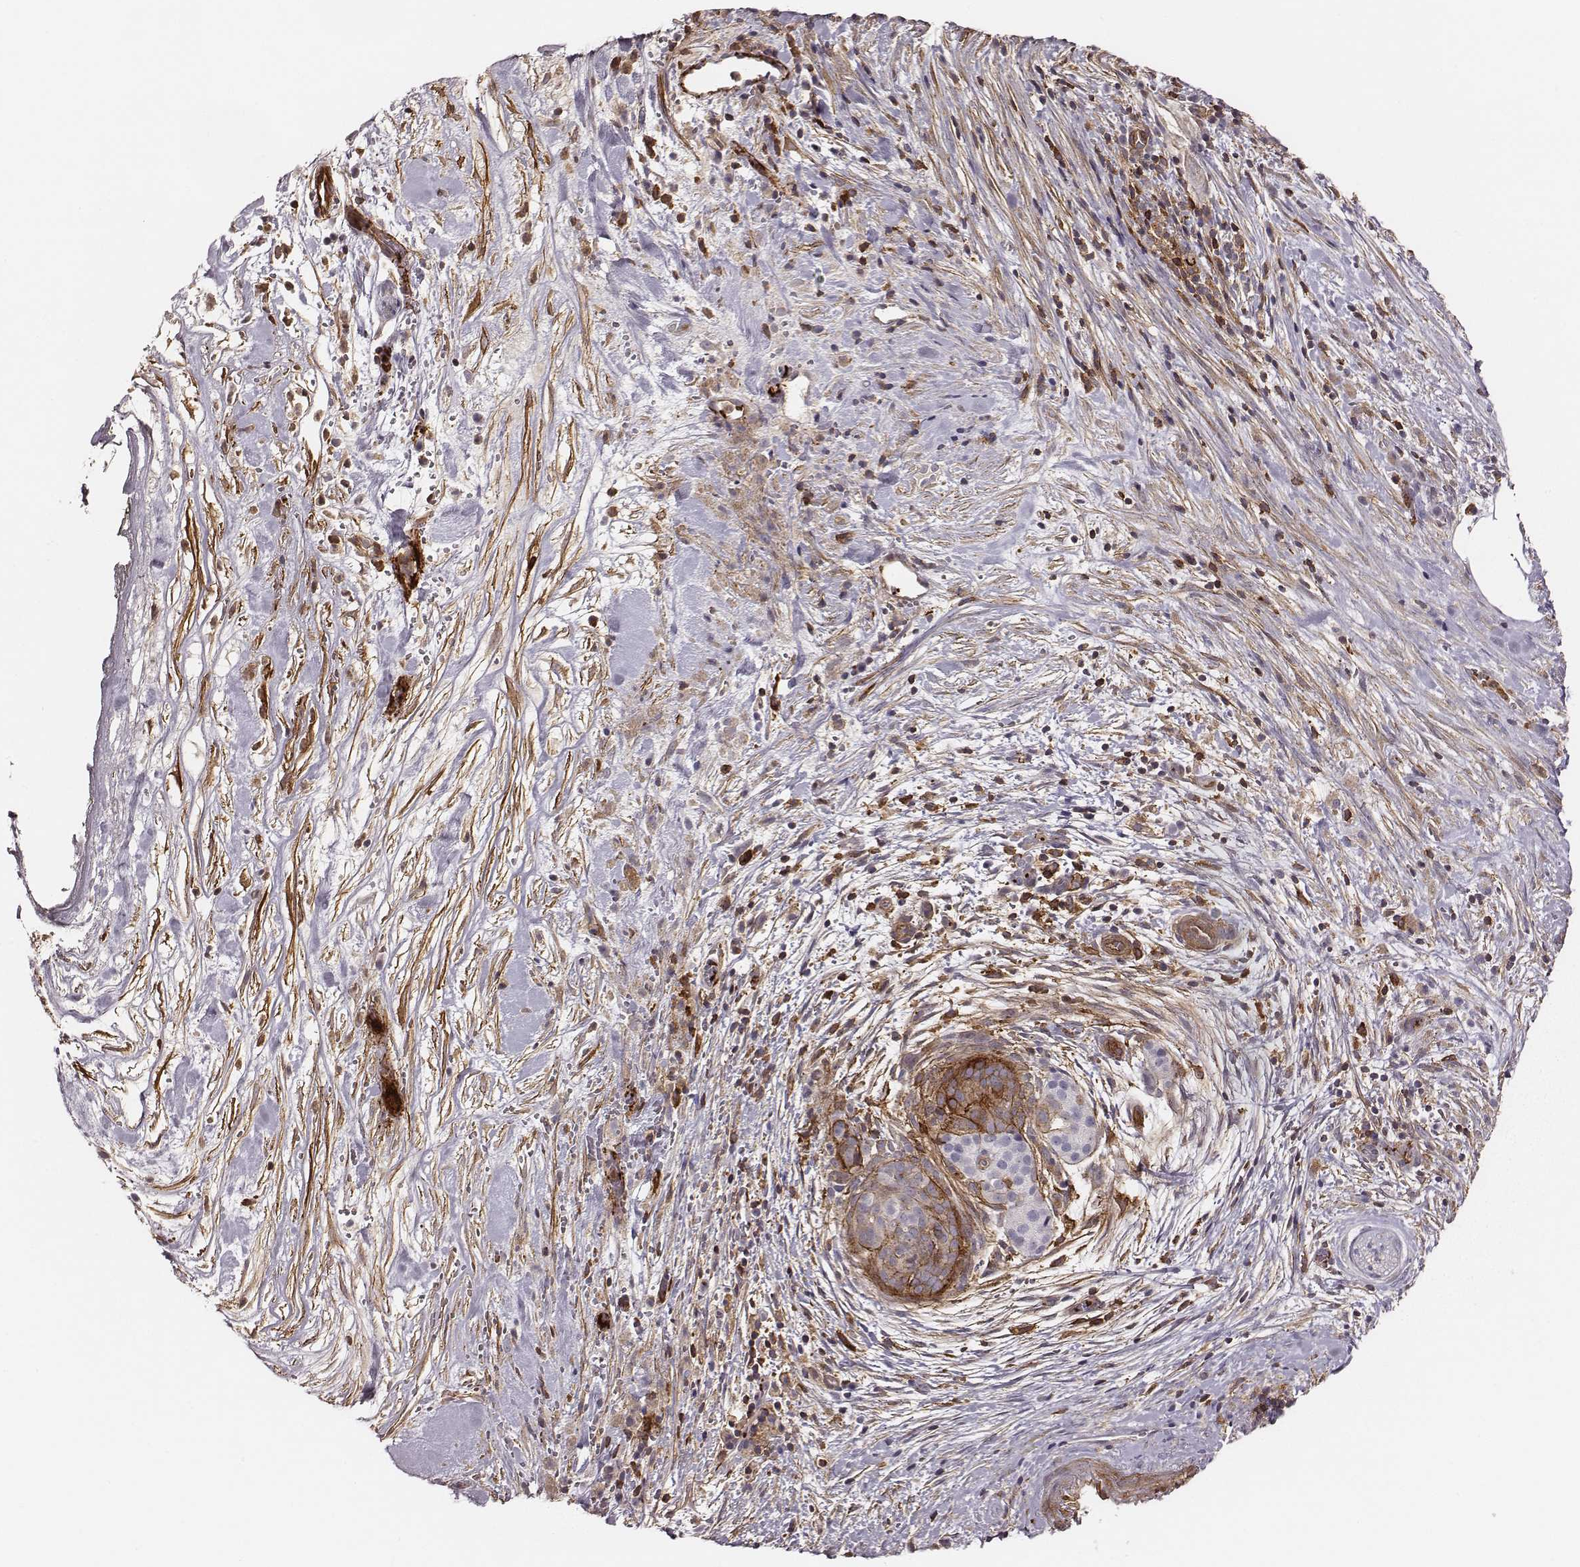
{"staining": {"intensity": "strong", "quantity": "<25%", "location": "cytoplasmic/membranous"}, "tissue": "pancreatic cancer", "cell_type": "Tumor cells", "image_type": "cancer", "snomed": [{"axis": "morphology", "description": "Adenocarcinoma, NOS"}, {"axis": "topography", "description": "Pancreas"}], "caption": "Tumor cells reveal medium levels of strong cytoplasmic/membranous expression in approximately <25% of cells in human pancreatic cancer (adenocarcinoma). The protein is stained brown, and the nuclei are stained in blue (DAB IHC with brightfield microscopy, high magnification).", "gene": "ZYX", "patient": {"sex": "male", "age": 44}}